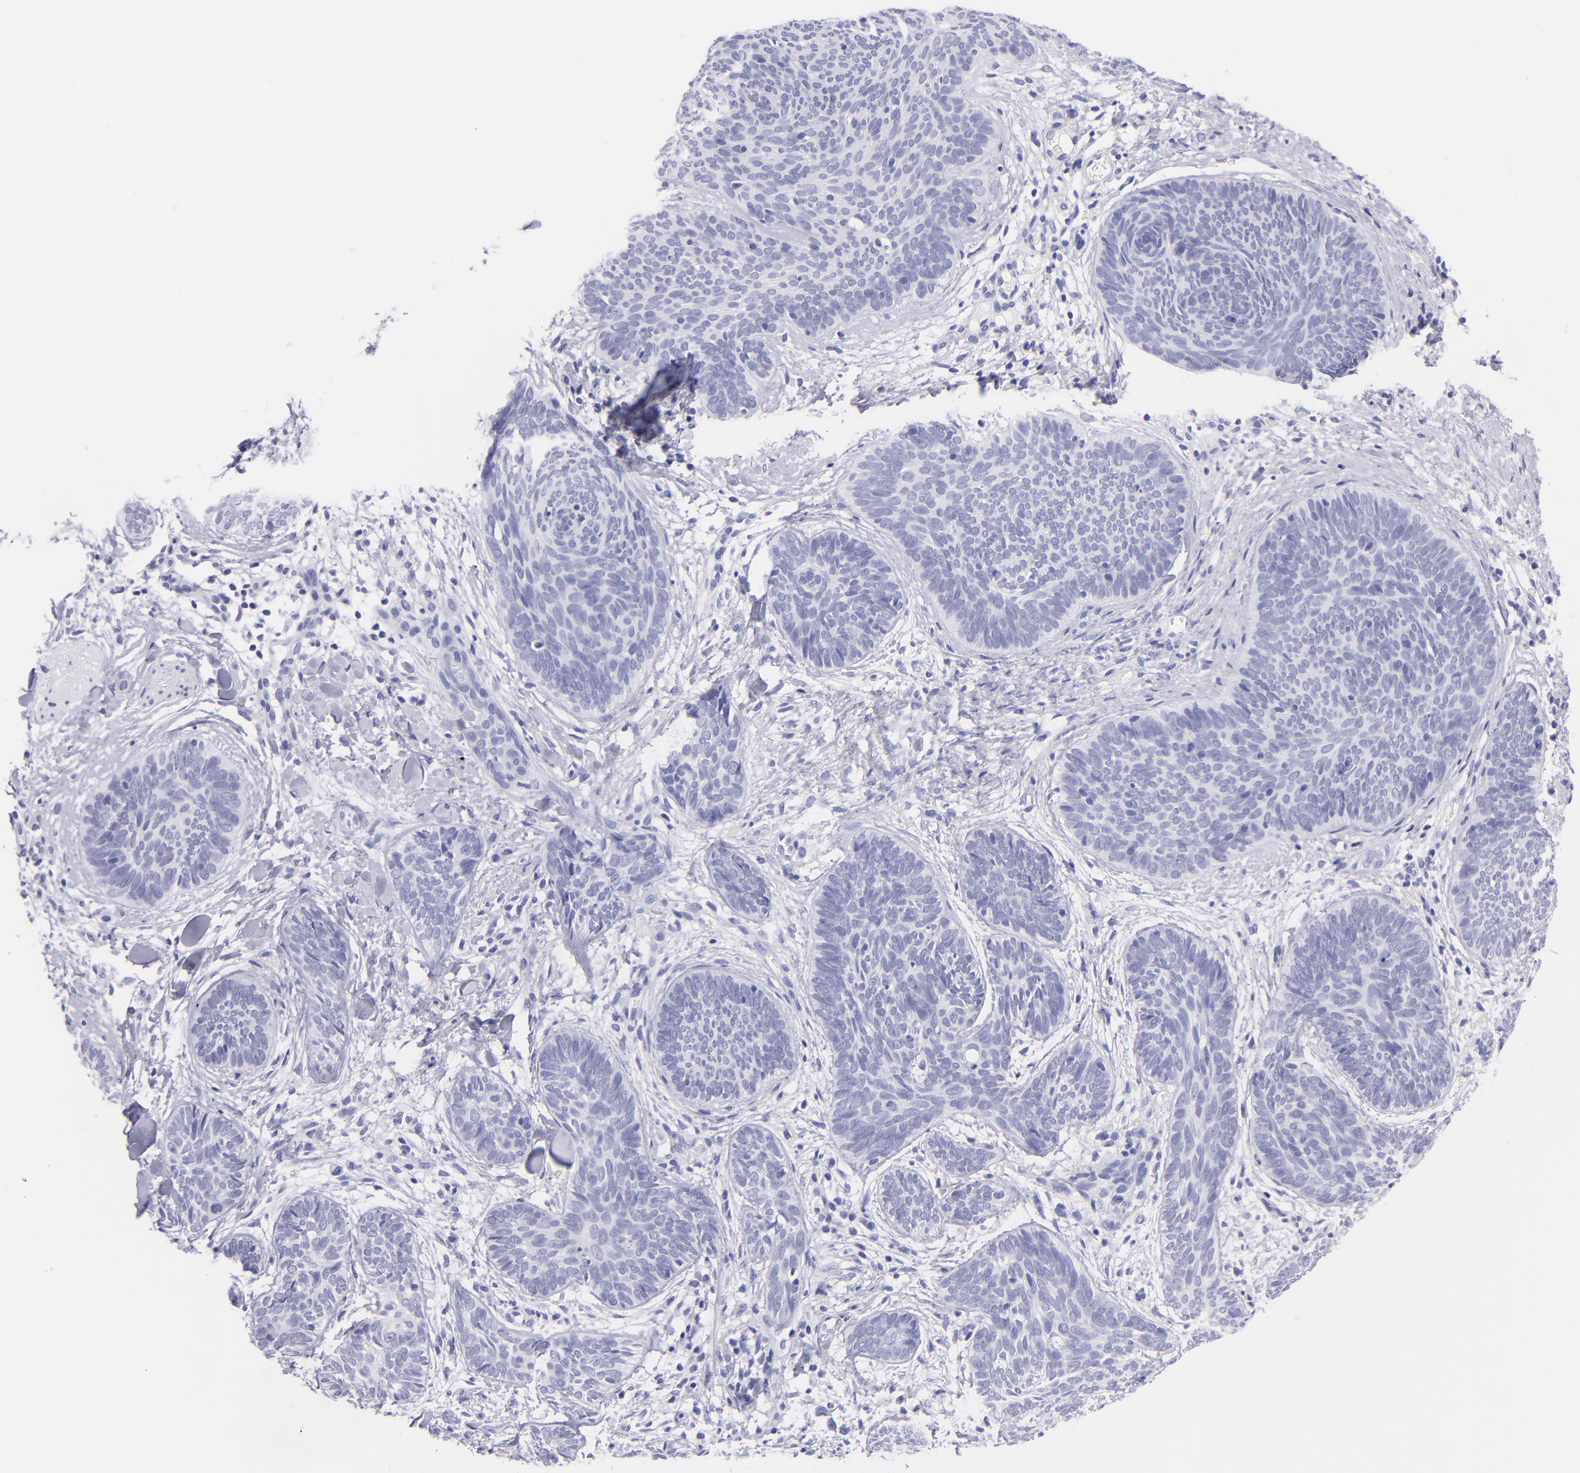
{"staining": {"intensity": "negative", "quantity": "none", "location": "none"}, "tissue": "skin cancer", "cell_type": "Tumor cells", "image_type": "cancer", "snomed": [{"axis": "morphology", "description": "Basal cell carcinoma"}, {"axis": "topography", "description": "Skin"}], "caption": "Immunohistochemistry histopathology image of human skin cancer stained for a protein (brown), which displays no staining in tumor cells. (Stains: DAB (3,3'-diaminobenzidine) IHC with hematoxylin counter stain, Microscopy: brightfield microscopy at high magnification).", "gene": "PIP", "patient": {"sex": "female", "age": 81}}